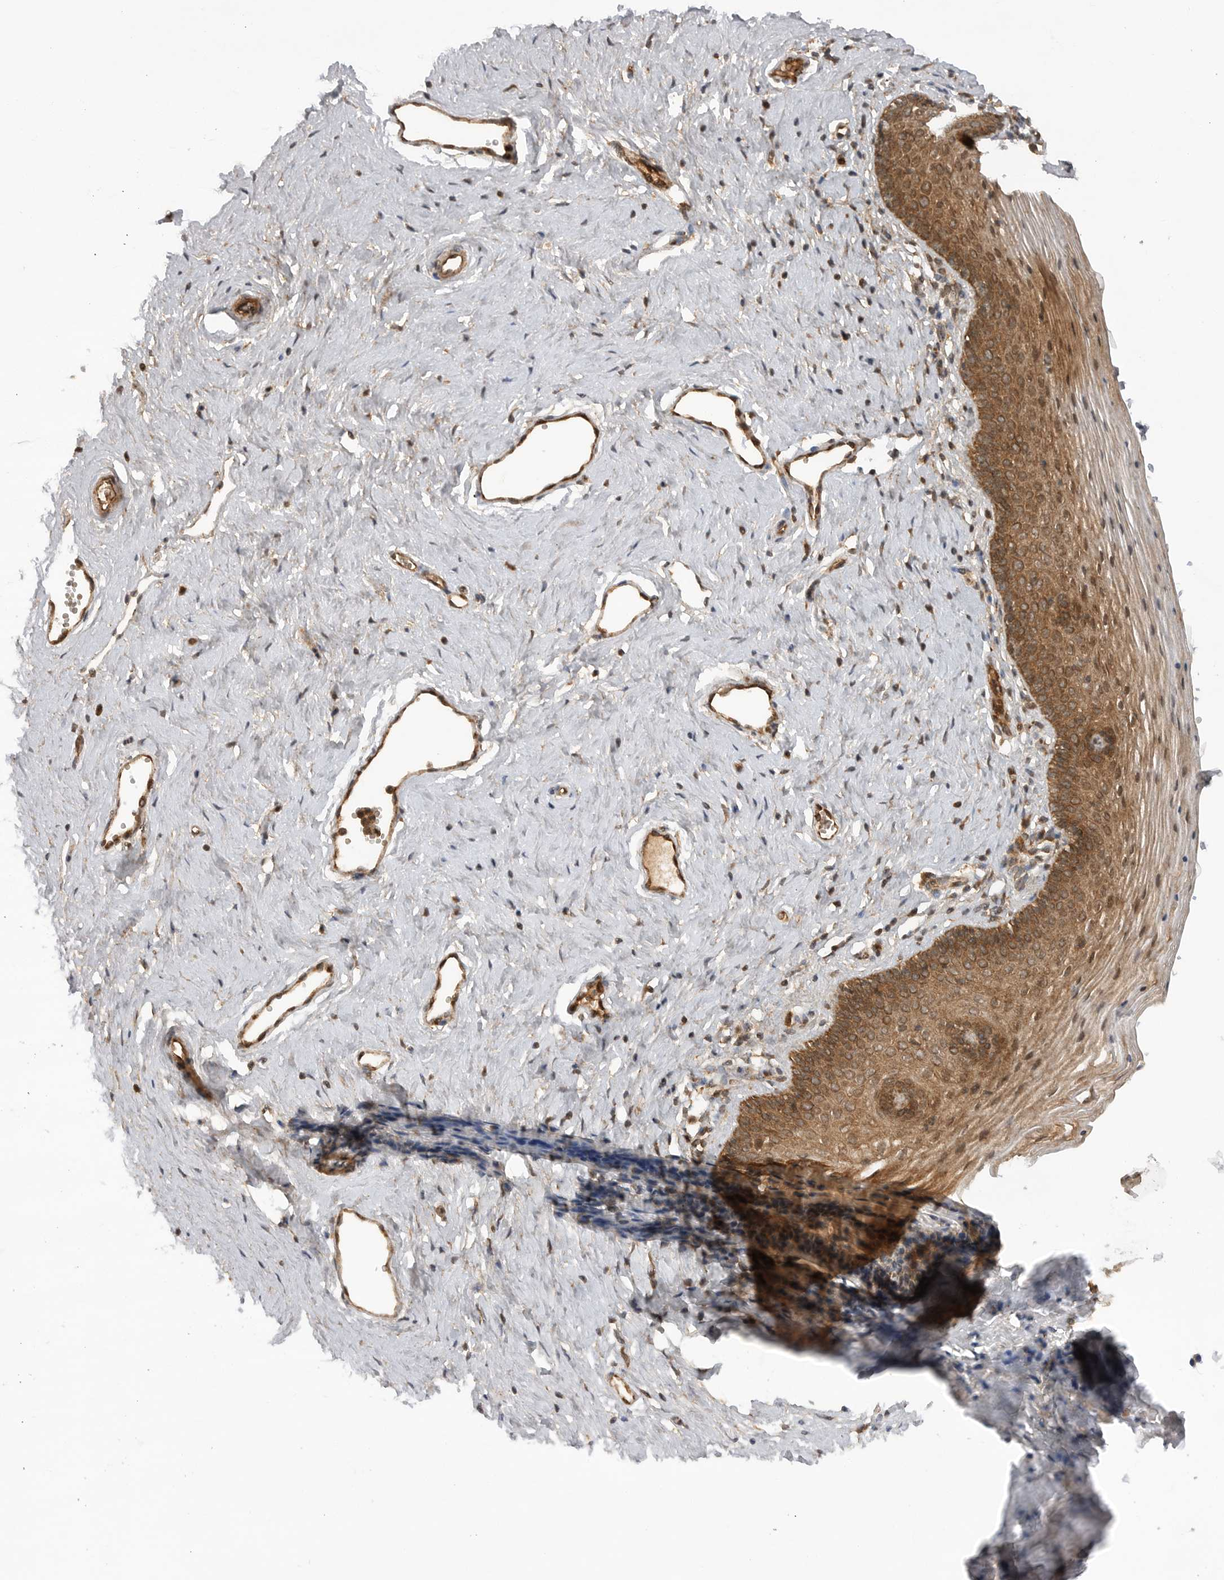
{"staining": {"intensity": "moderate", "quantity": ">75%", "location": "cytoplasmic/membranous"}, "tissue": "vagina", "cell_type": "Squamous epithelial cells", "image_type": "normal", "snomed": [{"axis": "morphology", "description": "Normal tissue, NOS"}, {"axis": "topography", "description": "Vagina"}], "caption": "Protein staining of unremarkable vagina demonstrates moderate cytoplasmic/membranous staining in approximately >75% of squamous epithelial cells.", "gene": "PRDX4", "patient": {"sex": "female", "age": 32}}